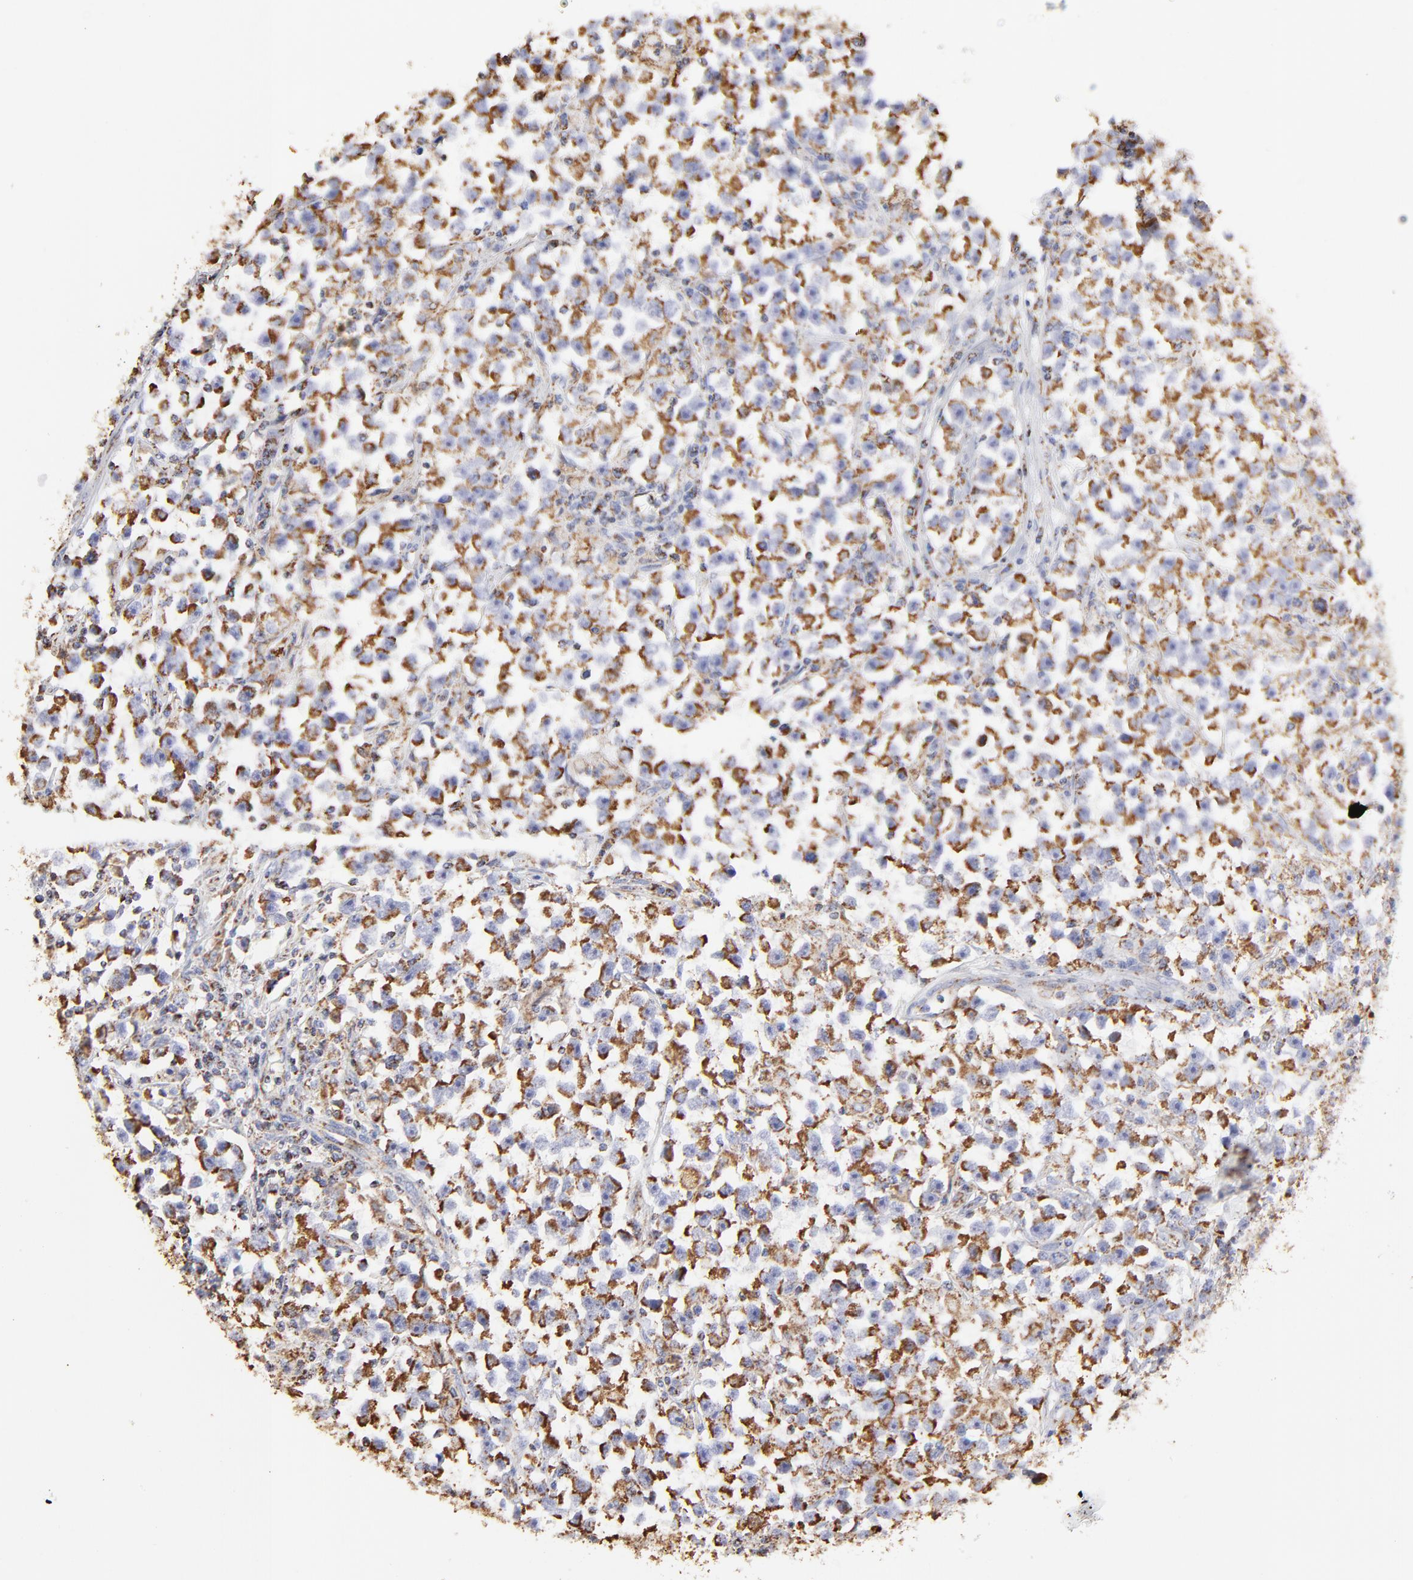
{"staining": {"intensity": "strong", "quantity": ">75%", "location": "cytoplasmic/membranous"}, "tissue": "testis cancer", "cell_type": "Tumor cells", "image_type": "cancer", "snomed": [{"axis": "morphology", "description": "Seminoma, NOS"}, {"axis": "topography", "description": "Testis"}], "caption": "Immunohistochemistry photomicrograph of neoplastic tissue: testis cancer stained using IHC reveals high levels of strong protein expression localized specifically in the cytoplasmic/membranous of tumor cells, appearing as a cytoplasmic/membranous brown color.", "gene": "COX4I1", "patient": {"sex": "male", "age": 33}}